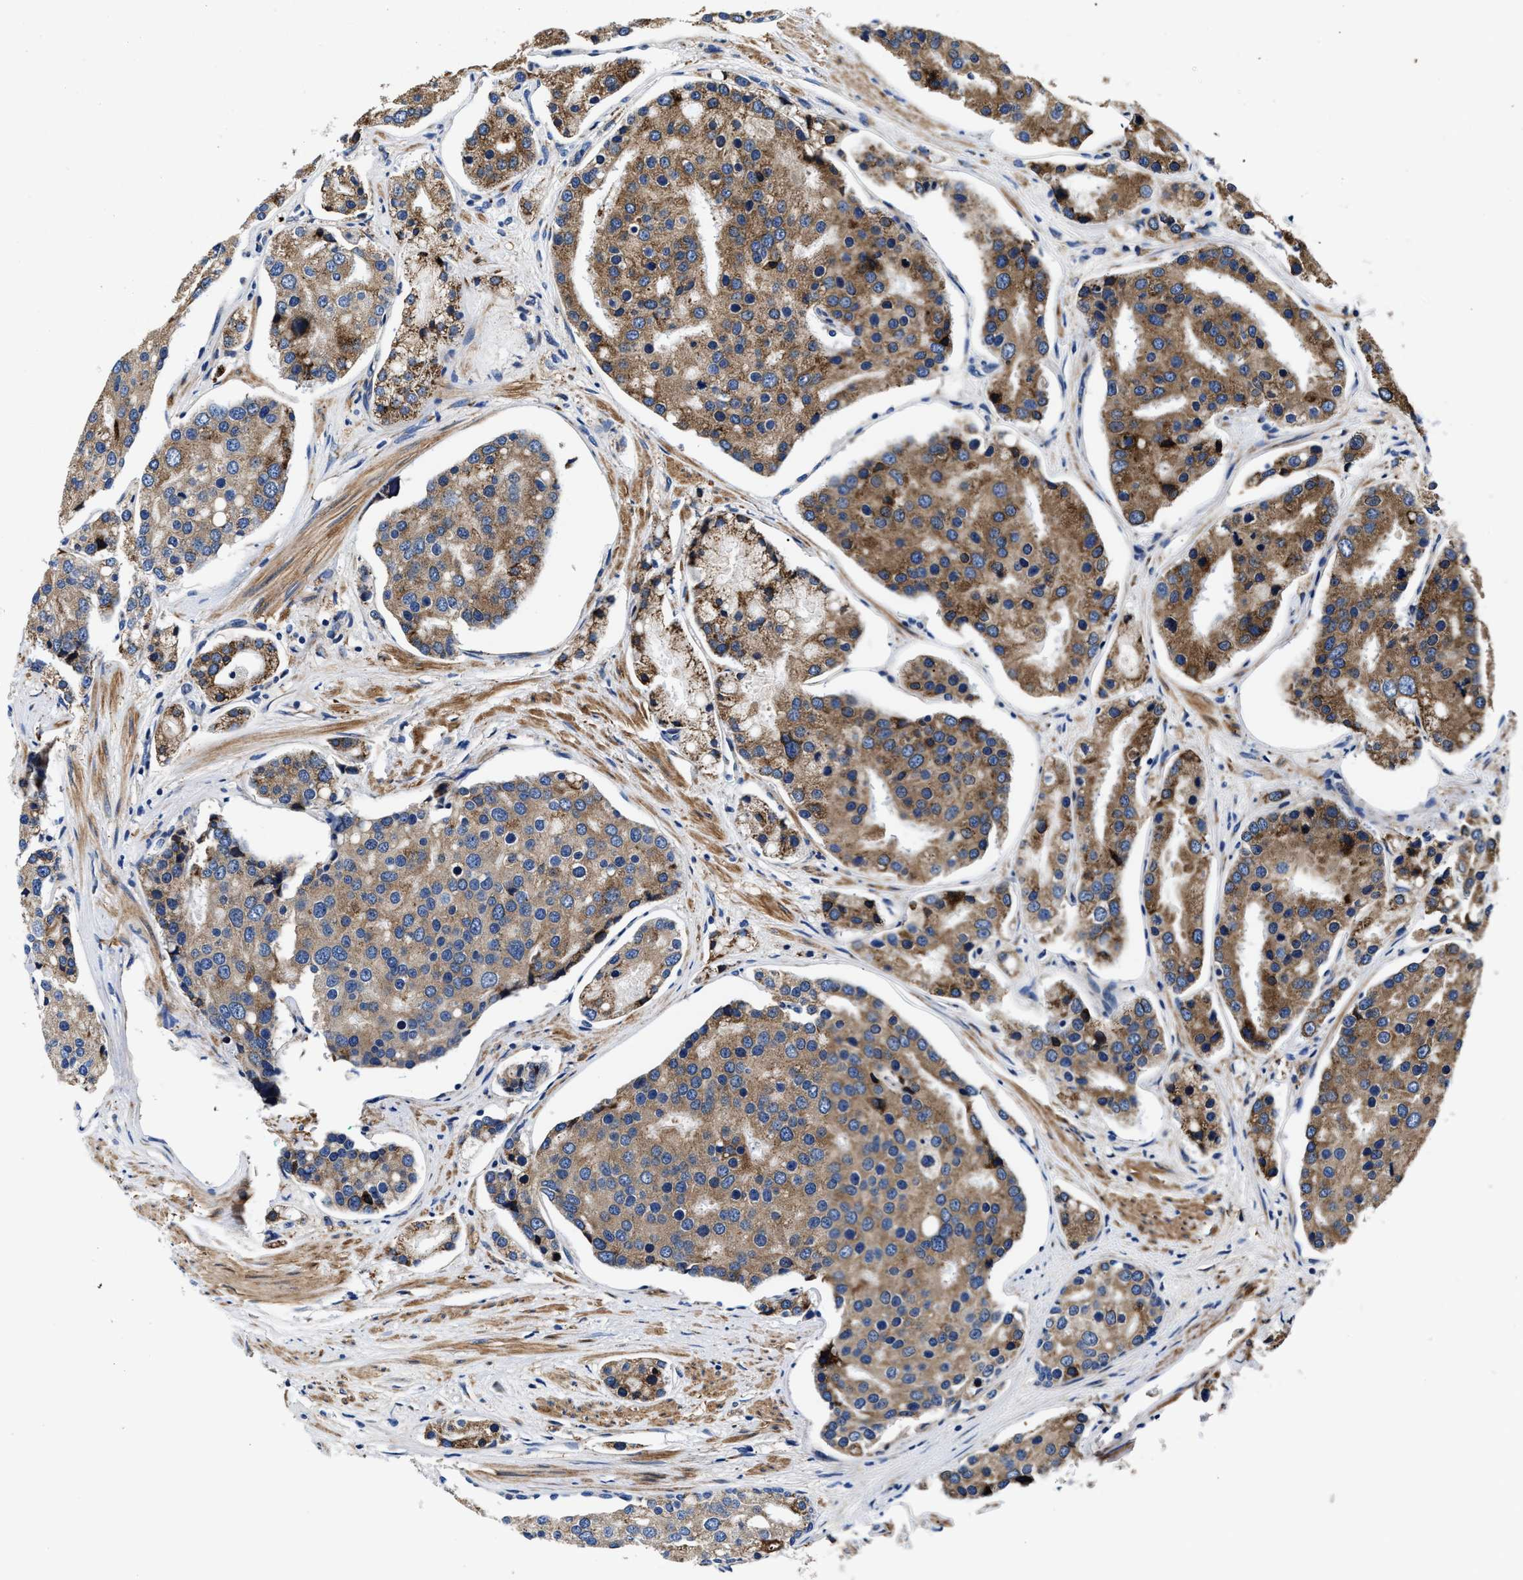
{"staining": {"intensity": "moderate", "quantity": ">75%", "location": "cytoplasmic/membranous"}, "tissue": "prostate cancer", "cell_type": "Tumor cells", "image_type": "cancer", "snomed": [{"axis": "morphology", "description": "Adenocarcinoma, High grade"}, {"axis": "topography", "description": "Prostate"}], "caption": "Immunohistochemistry (IHC) (DAB (3,3'-diaminobenzidine)) staining of human prostate high-grade adenocarcinoma shows moderate cytoplasmic/membranous protein staining in about >75% of tumor cells.", "gene": "SLC12A2", "patient": {"sex": "male", "age": 50}}